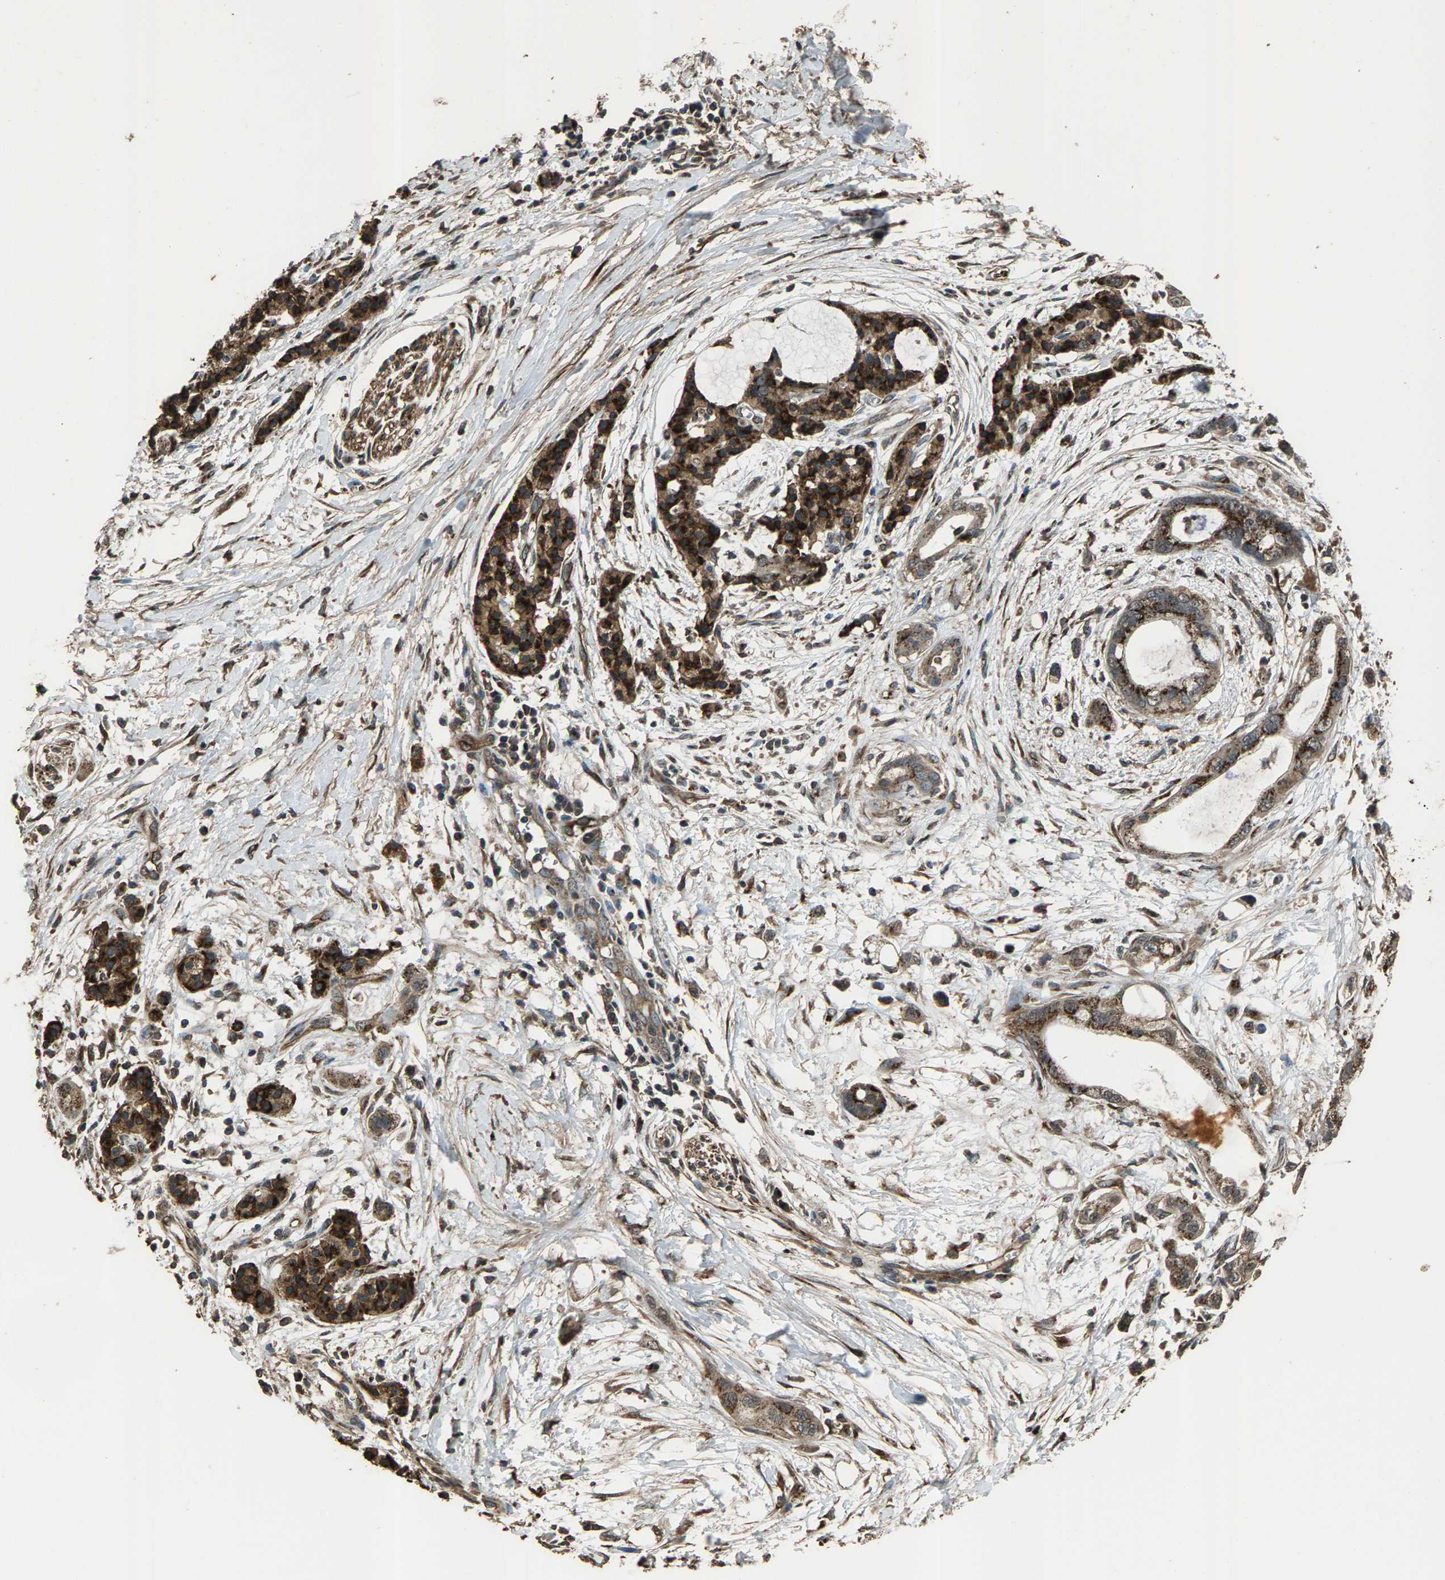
{"staining": {"intensity": "strong", "quantity": "25%-75%", "location": "cytoplasmic/membranous"}, "tissue": "pancreatic cancer", "cell_type": "Tumor cells", "image_type": "cancer", "snomed": [{"axis": "morphology", "description": "Adenocarcinoma, NOS"}, {"axis": "topography", "description": "Pancreas"}], "caption": "Immunohistochemistry image of human pancreatic cancer (adenocarcinoma) stained for a protein (brown), which displays high levels of strong cytoplasmic/membranous expression in approximately 25%-75% of tumor cells.", "gene": "SLC38A10", "patient": {"sex": "male", "age": 59}}